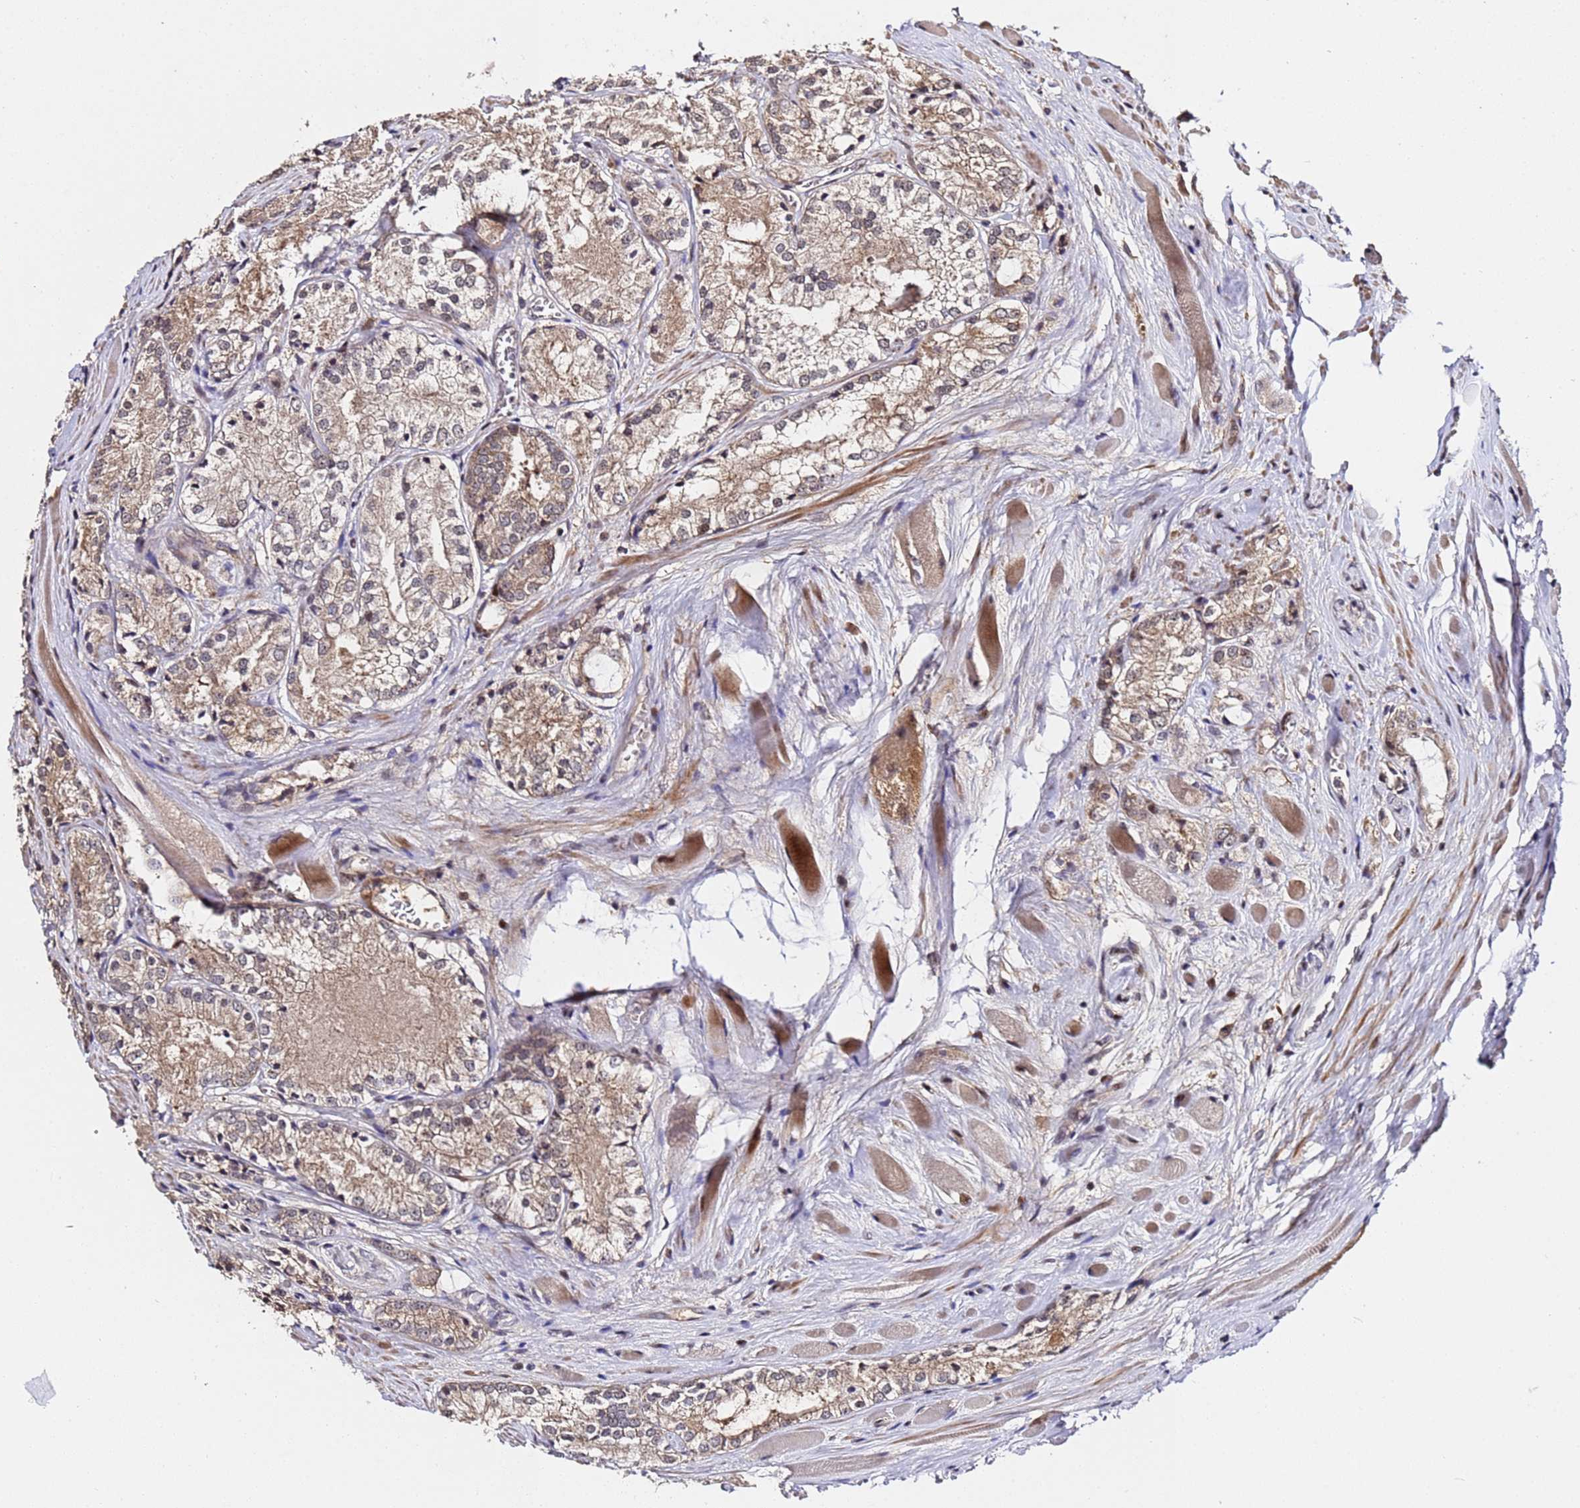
{"staining": {"intensity": "weak", "quantity": ">75%", "location": "cytoplasmic/membranous"}, "tissue": "prostate cancer", "cell_type": "Tumor cells", "image_type": "cancer", "snomed": [{"axis": "morphology", "description": "Adenocarcinoma, Low grade"}, {"axis": "topography", "description": "Prostate"}], "caption": "Immunohistochemical staining of human prostate cancer (low-grade adenocarcinoma) displays low levels of weak cytoplasmic/membranous protein expression in approximately >75% of tumor cells. Nuclei are stained in blue.", "gene": "WNK4", "patient": {"sex": "male", "age": 67}}